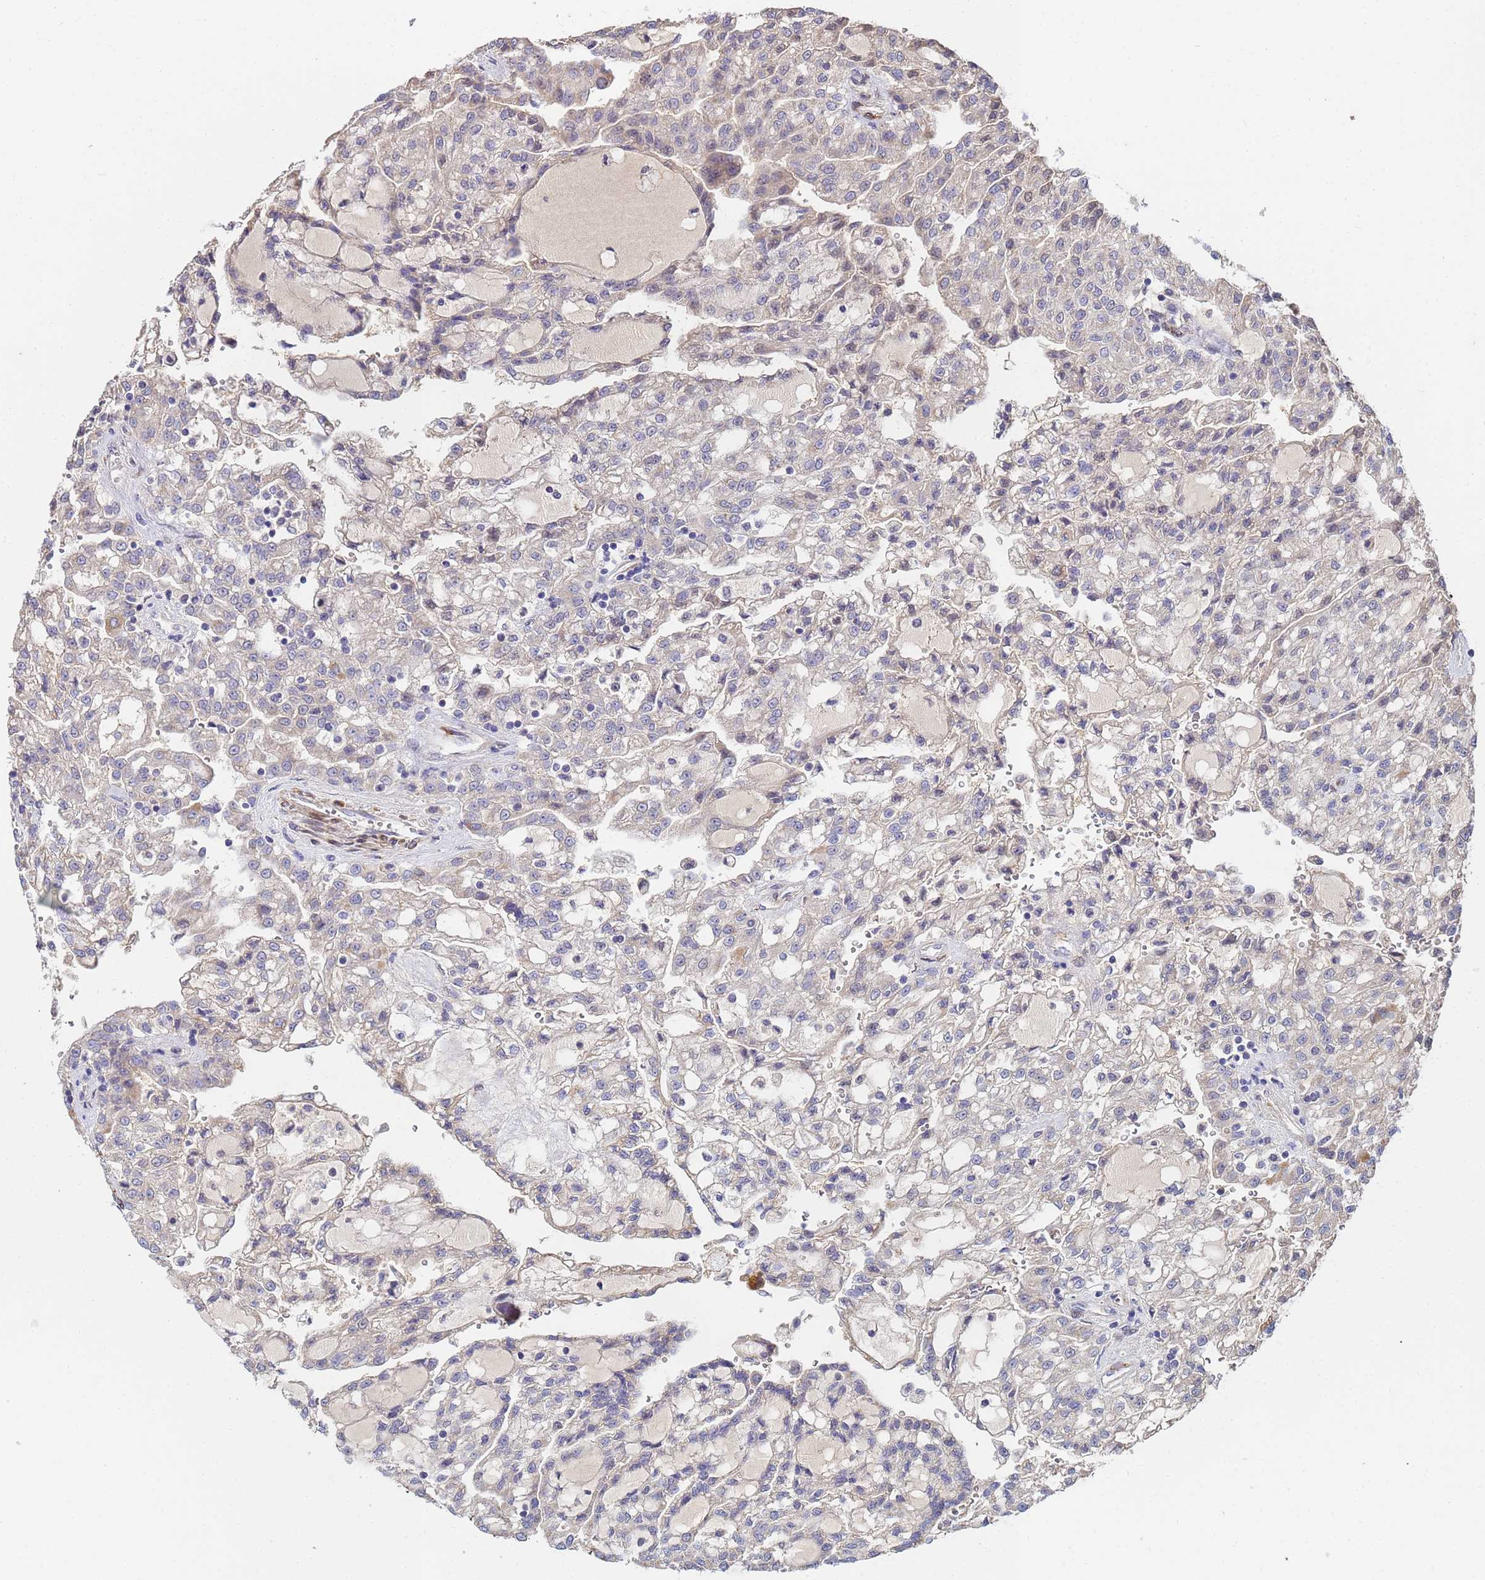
{"staining": {"intensity": "negative", "quantity": "none", "location": "none"}, "tissue": "renal cancer", "cell_type": "Tumor cells", "image_type": "cancer", "snomed": [{"axis": "morphology", "description": "Adenocarcinoma, NOS"}, {"axis": "topography", "description": "Kidney"}], "caption": "Tumor cells show no significant protein expression in adenocarcinoma (renal).", "gene": "C5orf34", "patient": {"sex": "male", "age": 63}}